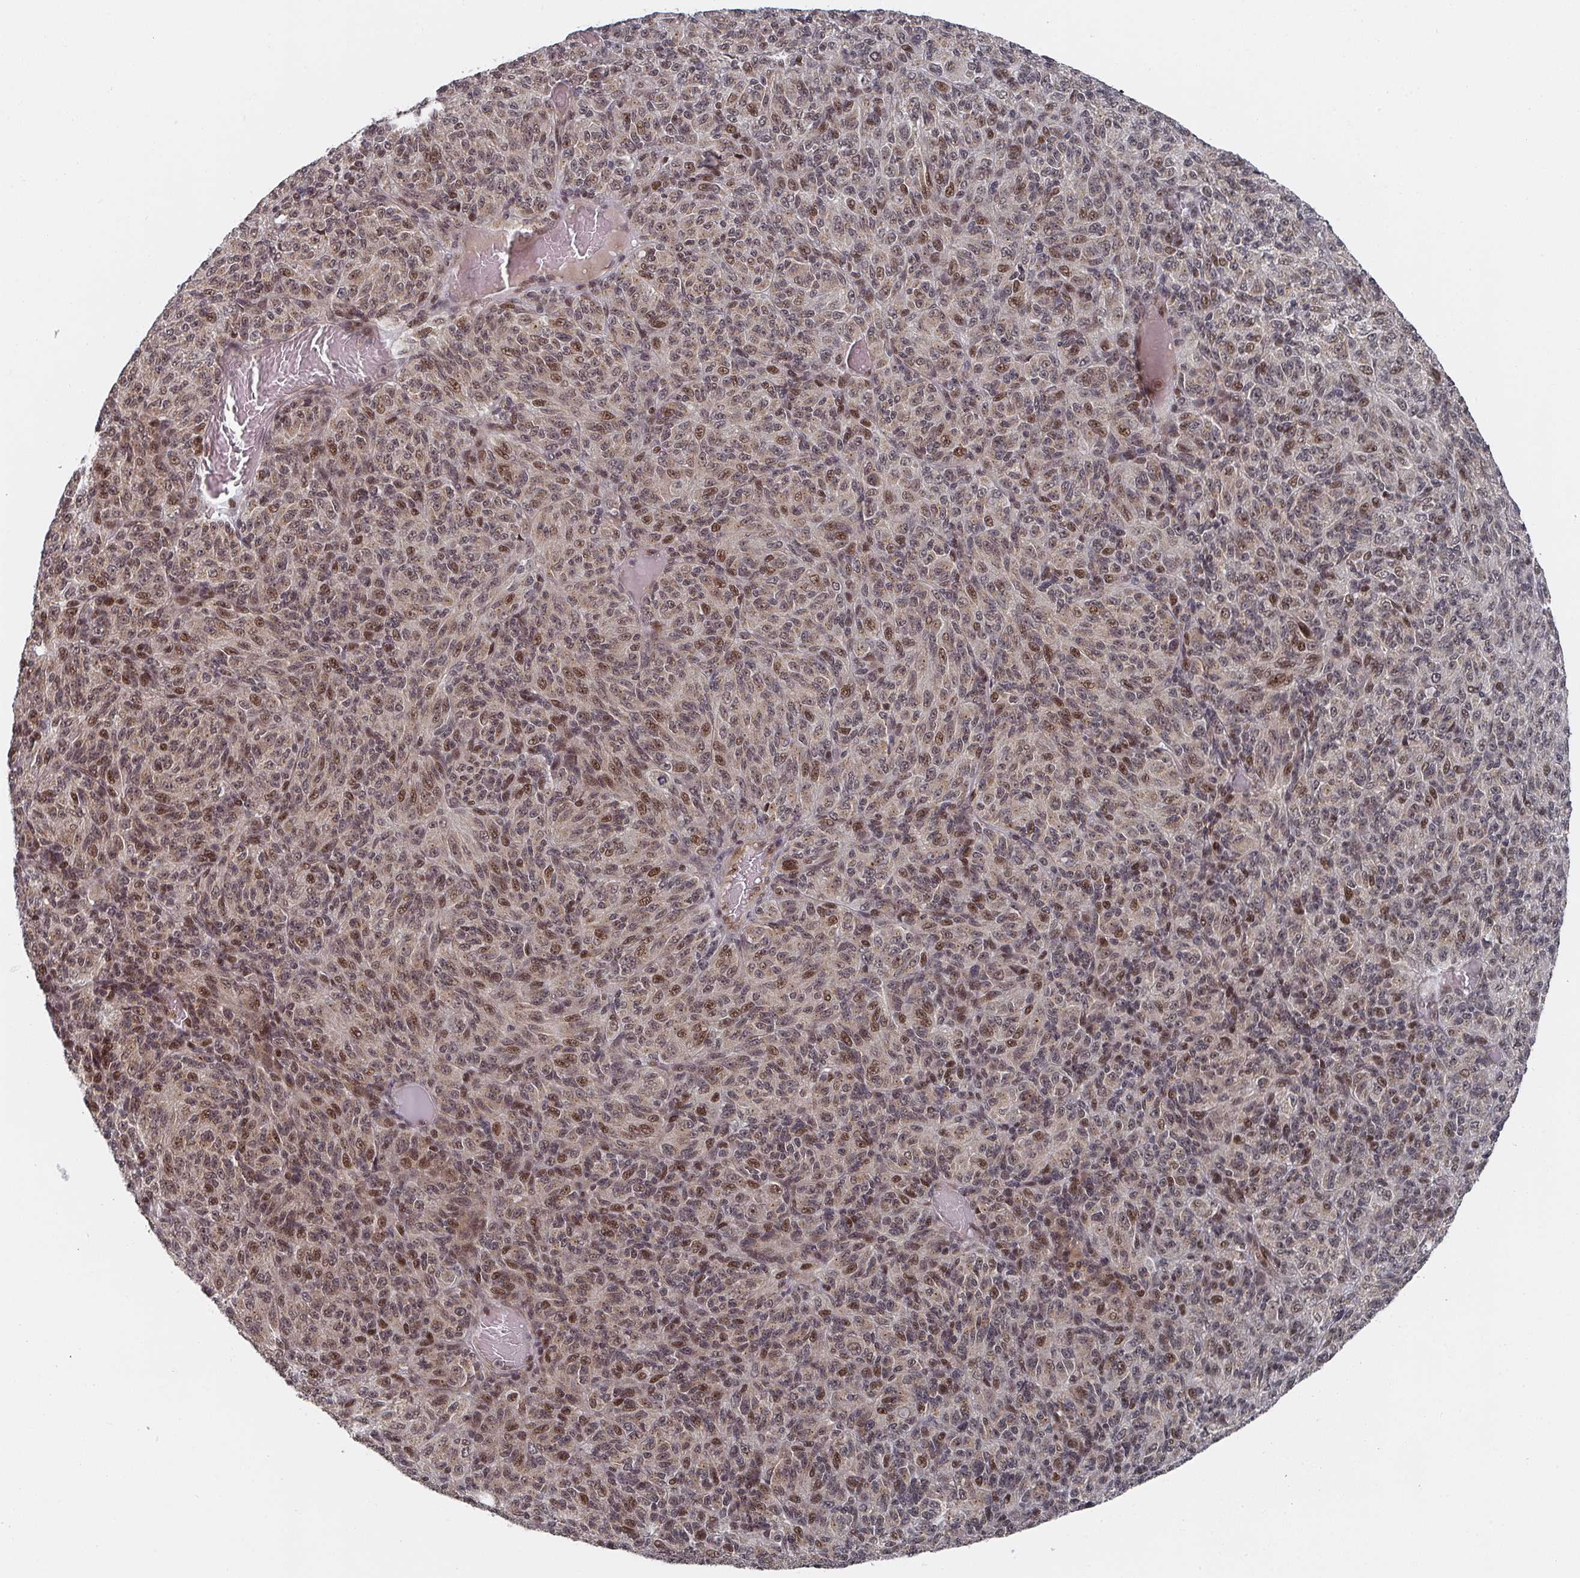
{"staining": {"intensity": "moderate", "quantity": ">75%", "location": "nuclear"}, "tissue": "melanoma", "cell_type": "Tumor cells", "image_type": "cancer", "snomed": [{"axis": "morphology", "description": "Malignant melanoma, Metastatic site"}, {"axis": "topography", "description": "Brain"}], "caption": "The photomicrograph shows staining of malignant melanoma (metastatic site), revealing moderate nuclear protein positivity (brown color) within tumor cells. (IHC, brightfield microscopy, high magnification).", "gene": "KIF1C", "patient": {"sex": "female", "age": 56}}